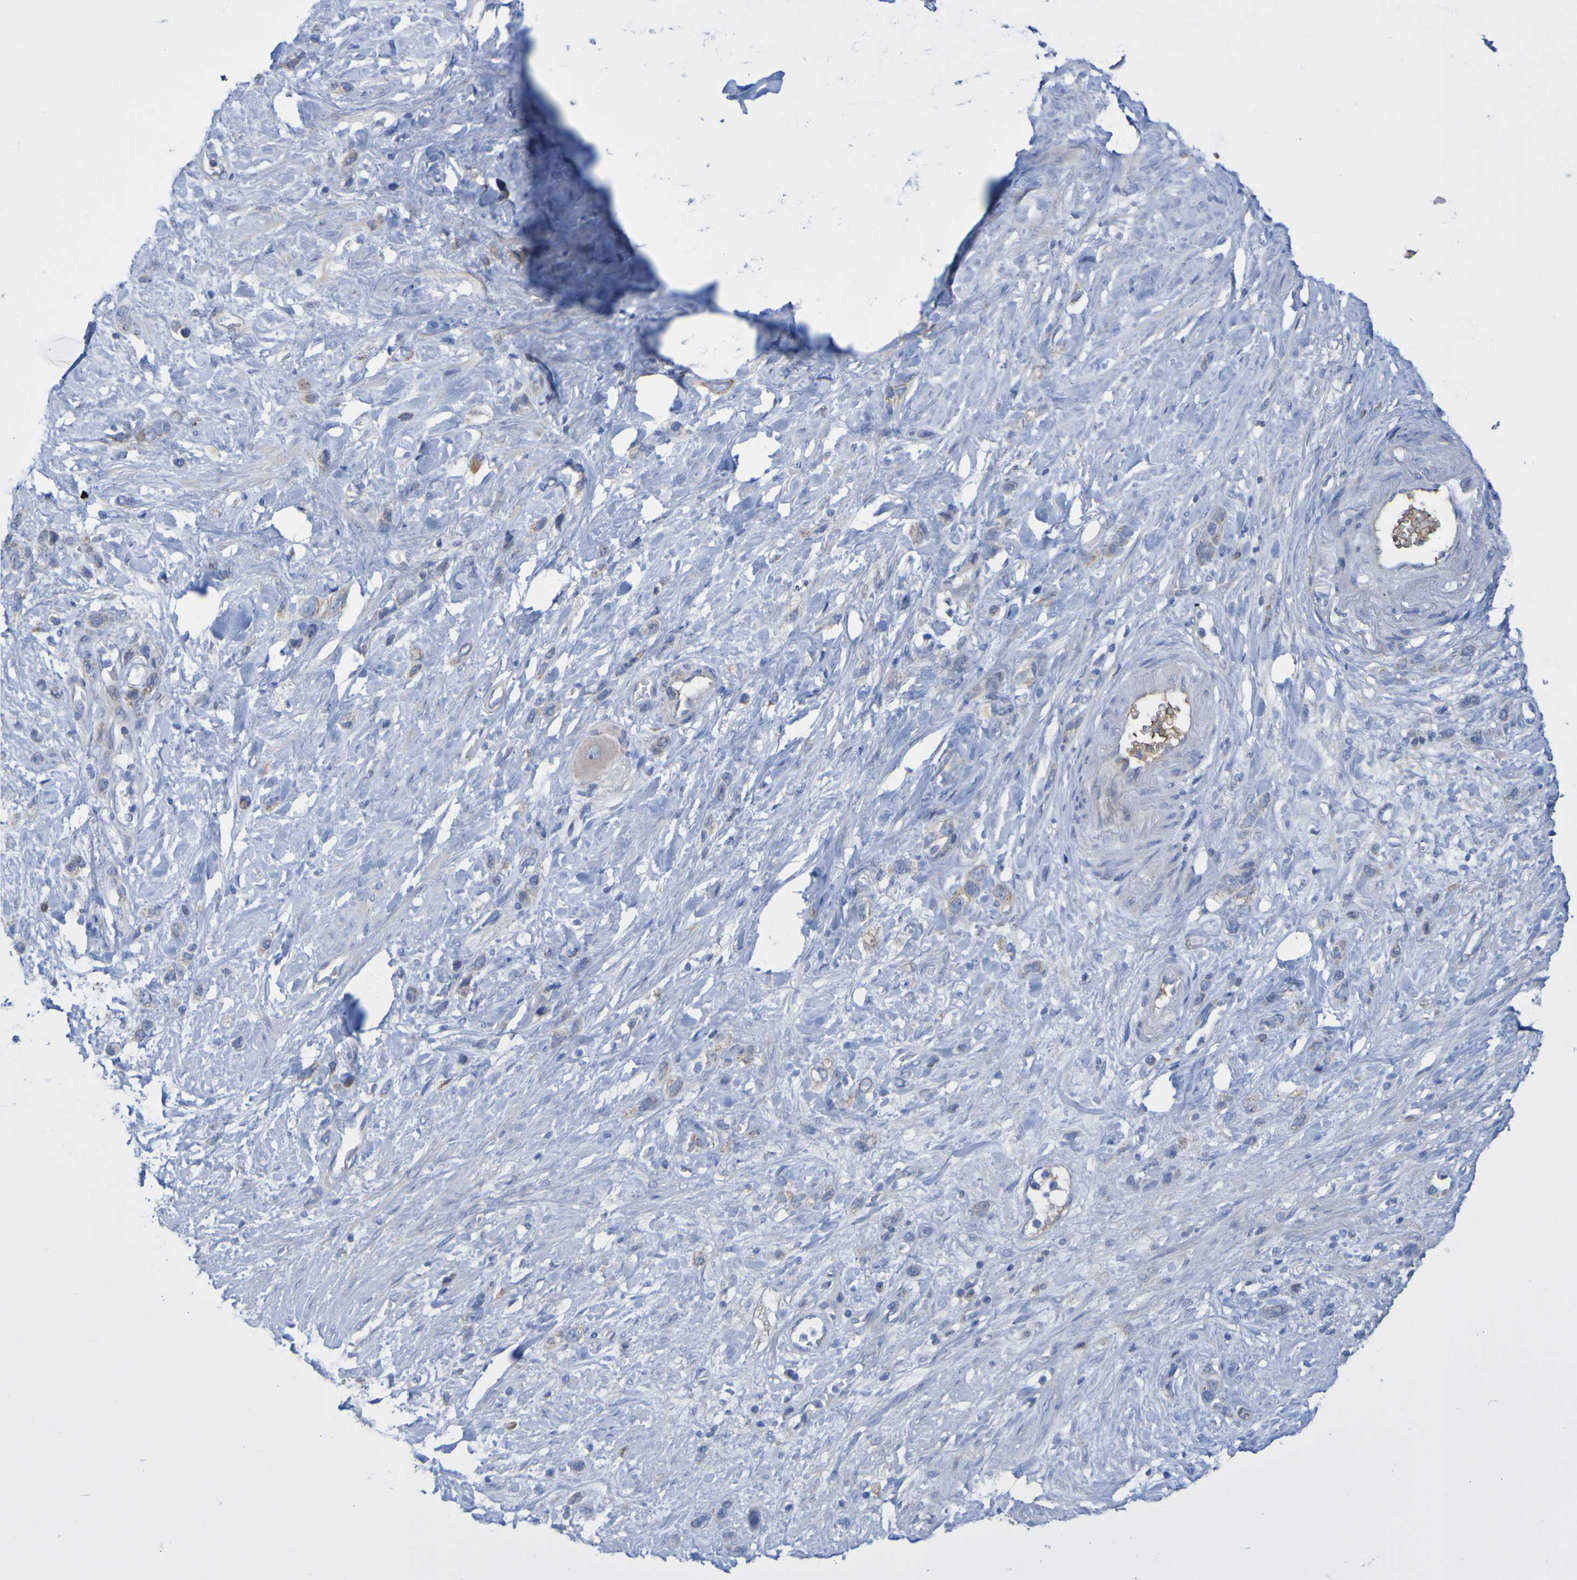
{"staining": {"intensity": "weak", "quantity": "25%-75%", "location": "cytoplasmic/membranous"}, "tissue": "stomach cancer", "cell_type": "Tumor cells", "image_type": "cancer", "snomed": [{"axis": "morphology", "description": "Adenocarcinoma, NOS"}, {"axis": "morphology", "description": "Adenocarcinoma, High grade"}, {"axis": "topography", "description": "Stomach, upper"}, {"axis": "topography", "description": "Stomach, lower"}], "caption": "High-power microscopy captured an IHC histopathology image of adenocarcinoma (stomach), revealing weak cytoplasmic/membranous positivity in about 25%-75% of tumor cells.", "gene": "CNTN2", "patient": {"sex": "female", "age": 65}}